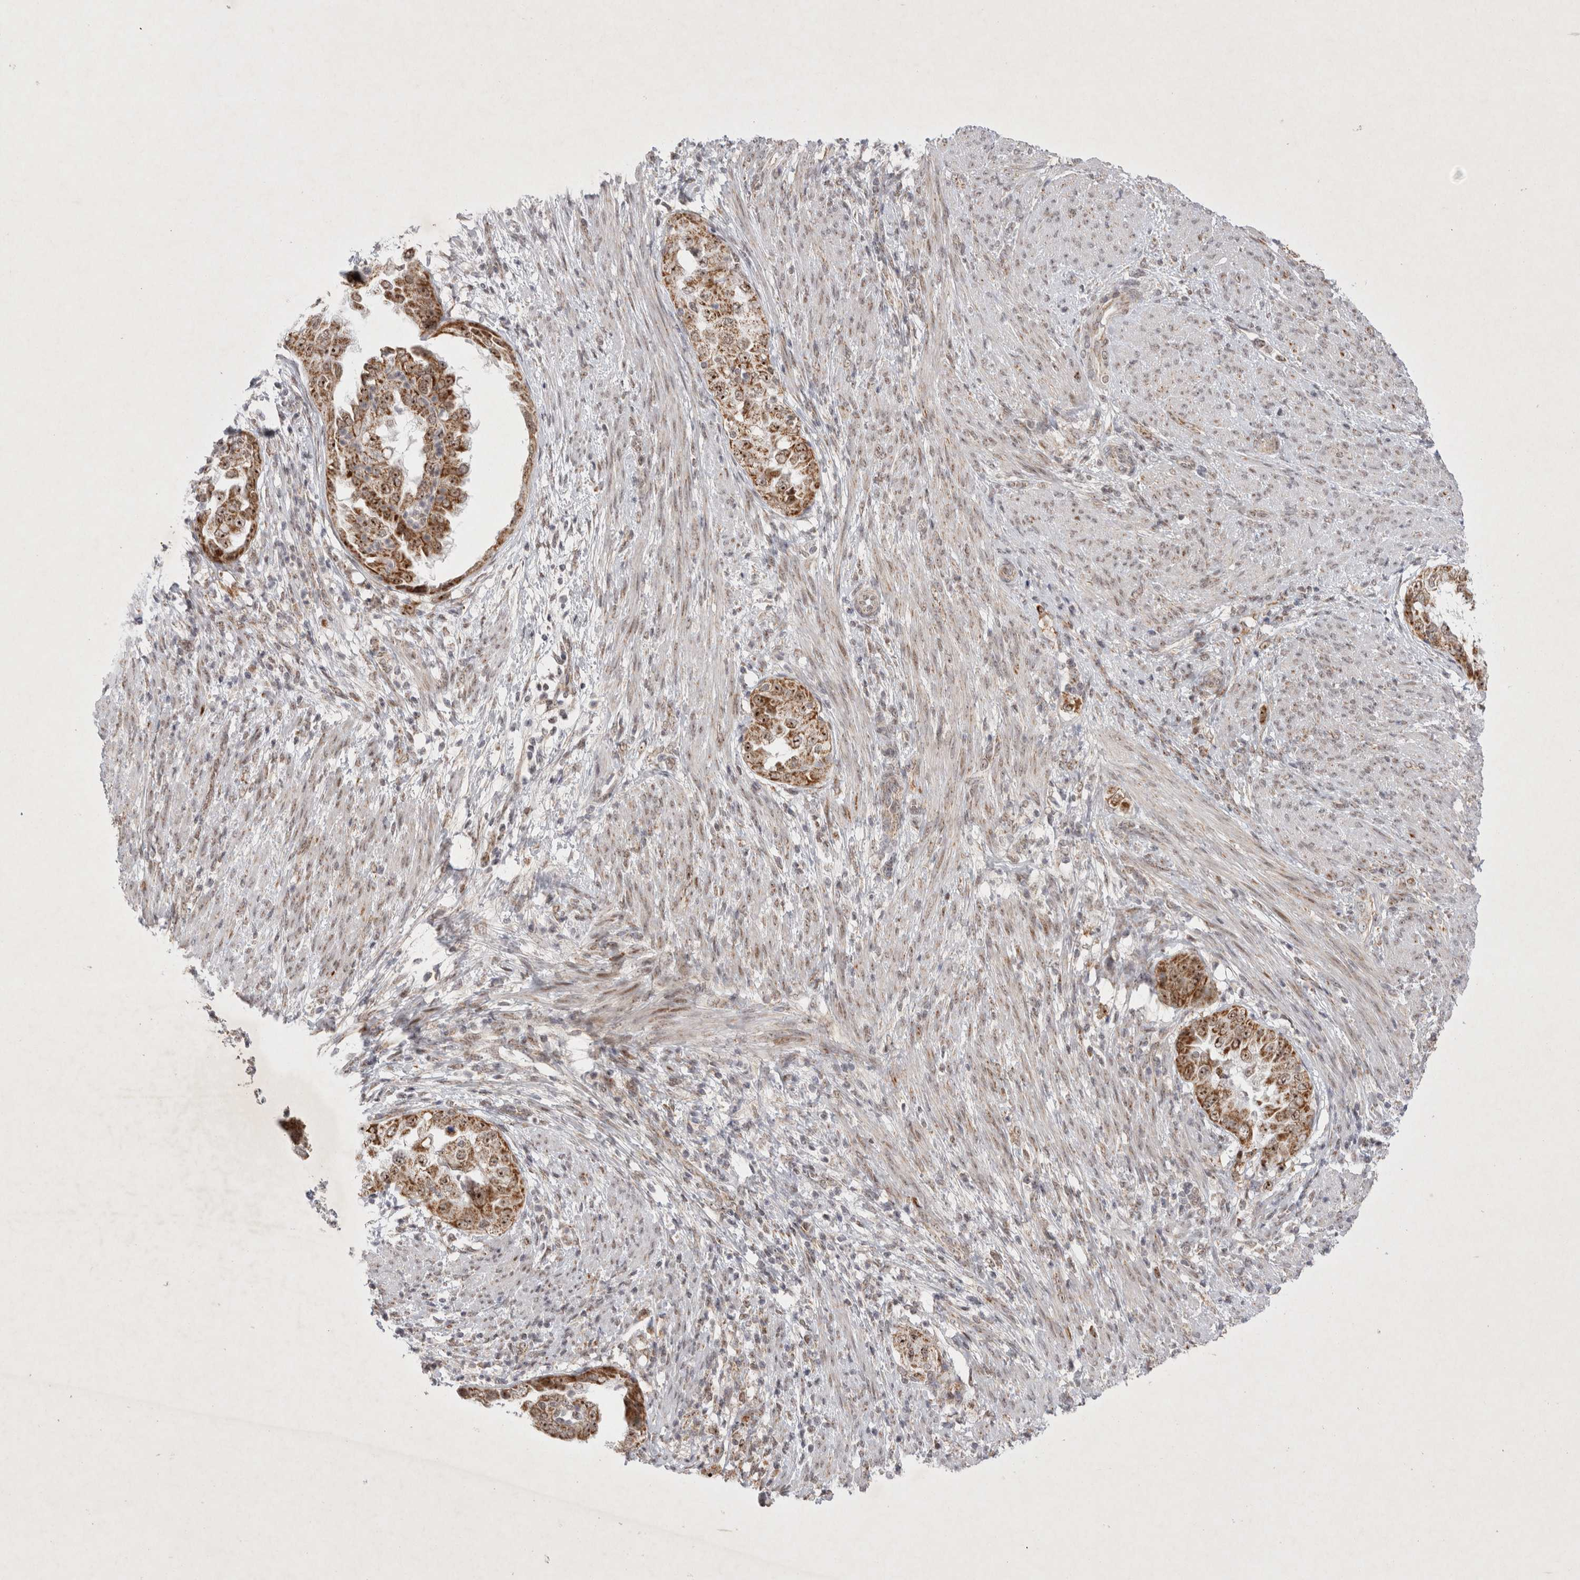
{"staining": {"intensity": "moderate", "quantity": ">75%", "location": "cytoplasmic/membranous,nuclear"}, "tissue": "endometrial cancer", "cell_type": "Tumor cells", "image_type": "cancer", "snomed": [{"axis": "morphology", "description": "Adenocarcinoma, NOS"}, {"axis": "topography", "description": "Endometrium"}], "caption": "Immunohistochemical staining of human endometrial cancer demonstrates medium levels of moderate cytoplasmic/membranous and nuclear protein staining in approximately >75% of tumor cells. (DAB IHC, brown staining for protein, blue staining for nuclei).", "gene": "MRPL37", "patient": {"sex": "female", "age": 85}}